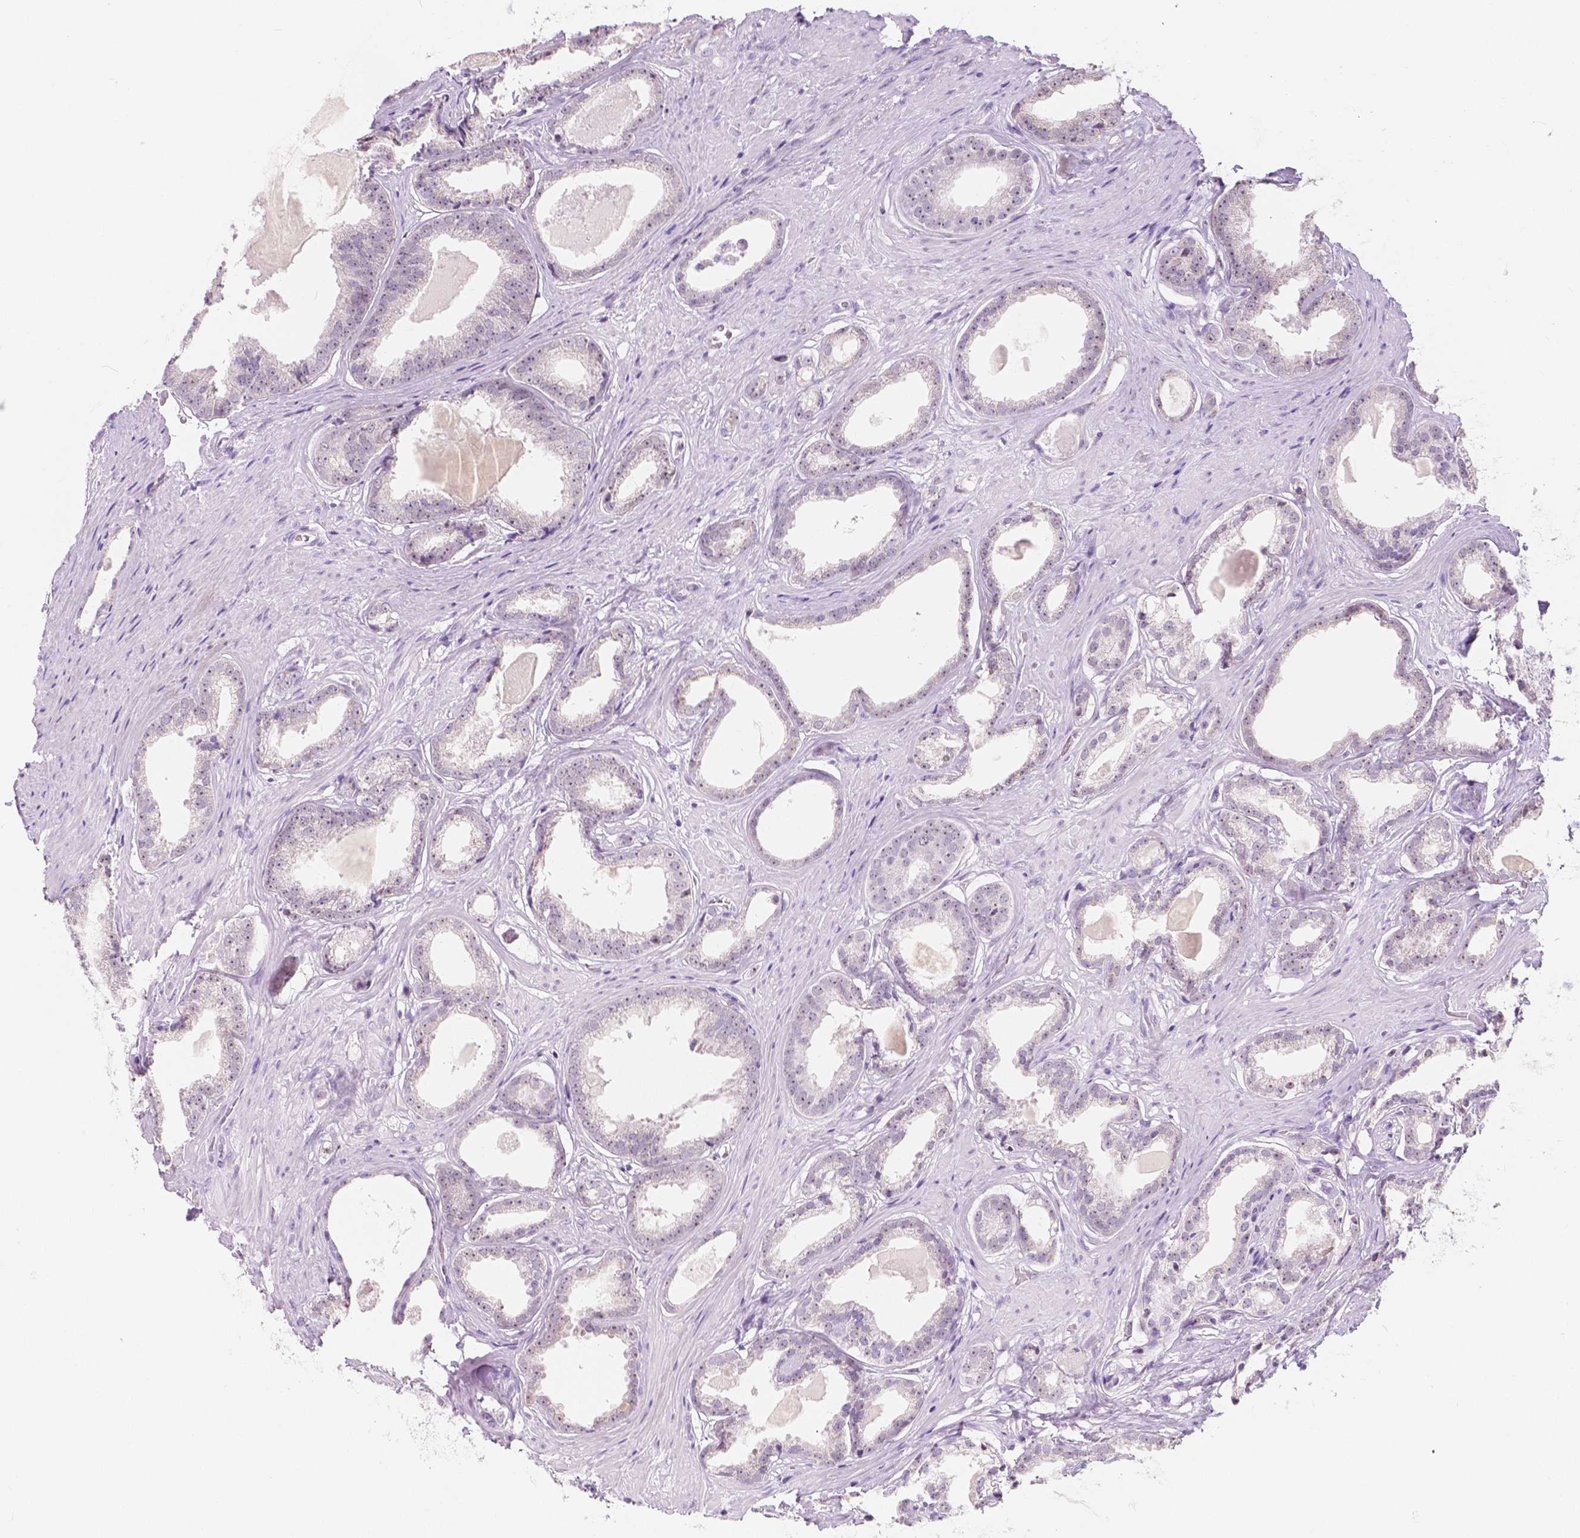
{"staining": {"intensity": "negative", "quantity": "none", "location": "none"}, "tissue": "prostate cancer", "cell_type": "Tumor cells", "image_type": "cancer", "snomed": [{"axis": "morphology", "description": "Adenocarcinoma, Low grade"}, {"axis": "topography", "description": "Prostate"}], "caption": "IHC photomicrograph of human prostate cancer (adenocarcinoma (low-grade)) stained for a protein (brown), which displays no positivity in tumor cells. (DAB (3,3'-diaminobenzidine) IHC, high magnification).", "gene": "NOLC1", "patient": {"sex": "male", "age": 65}}